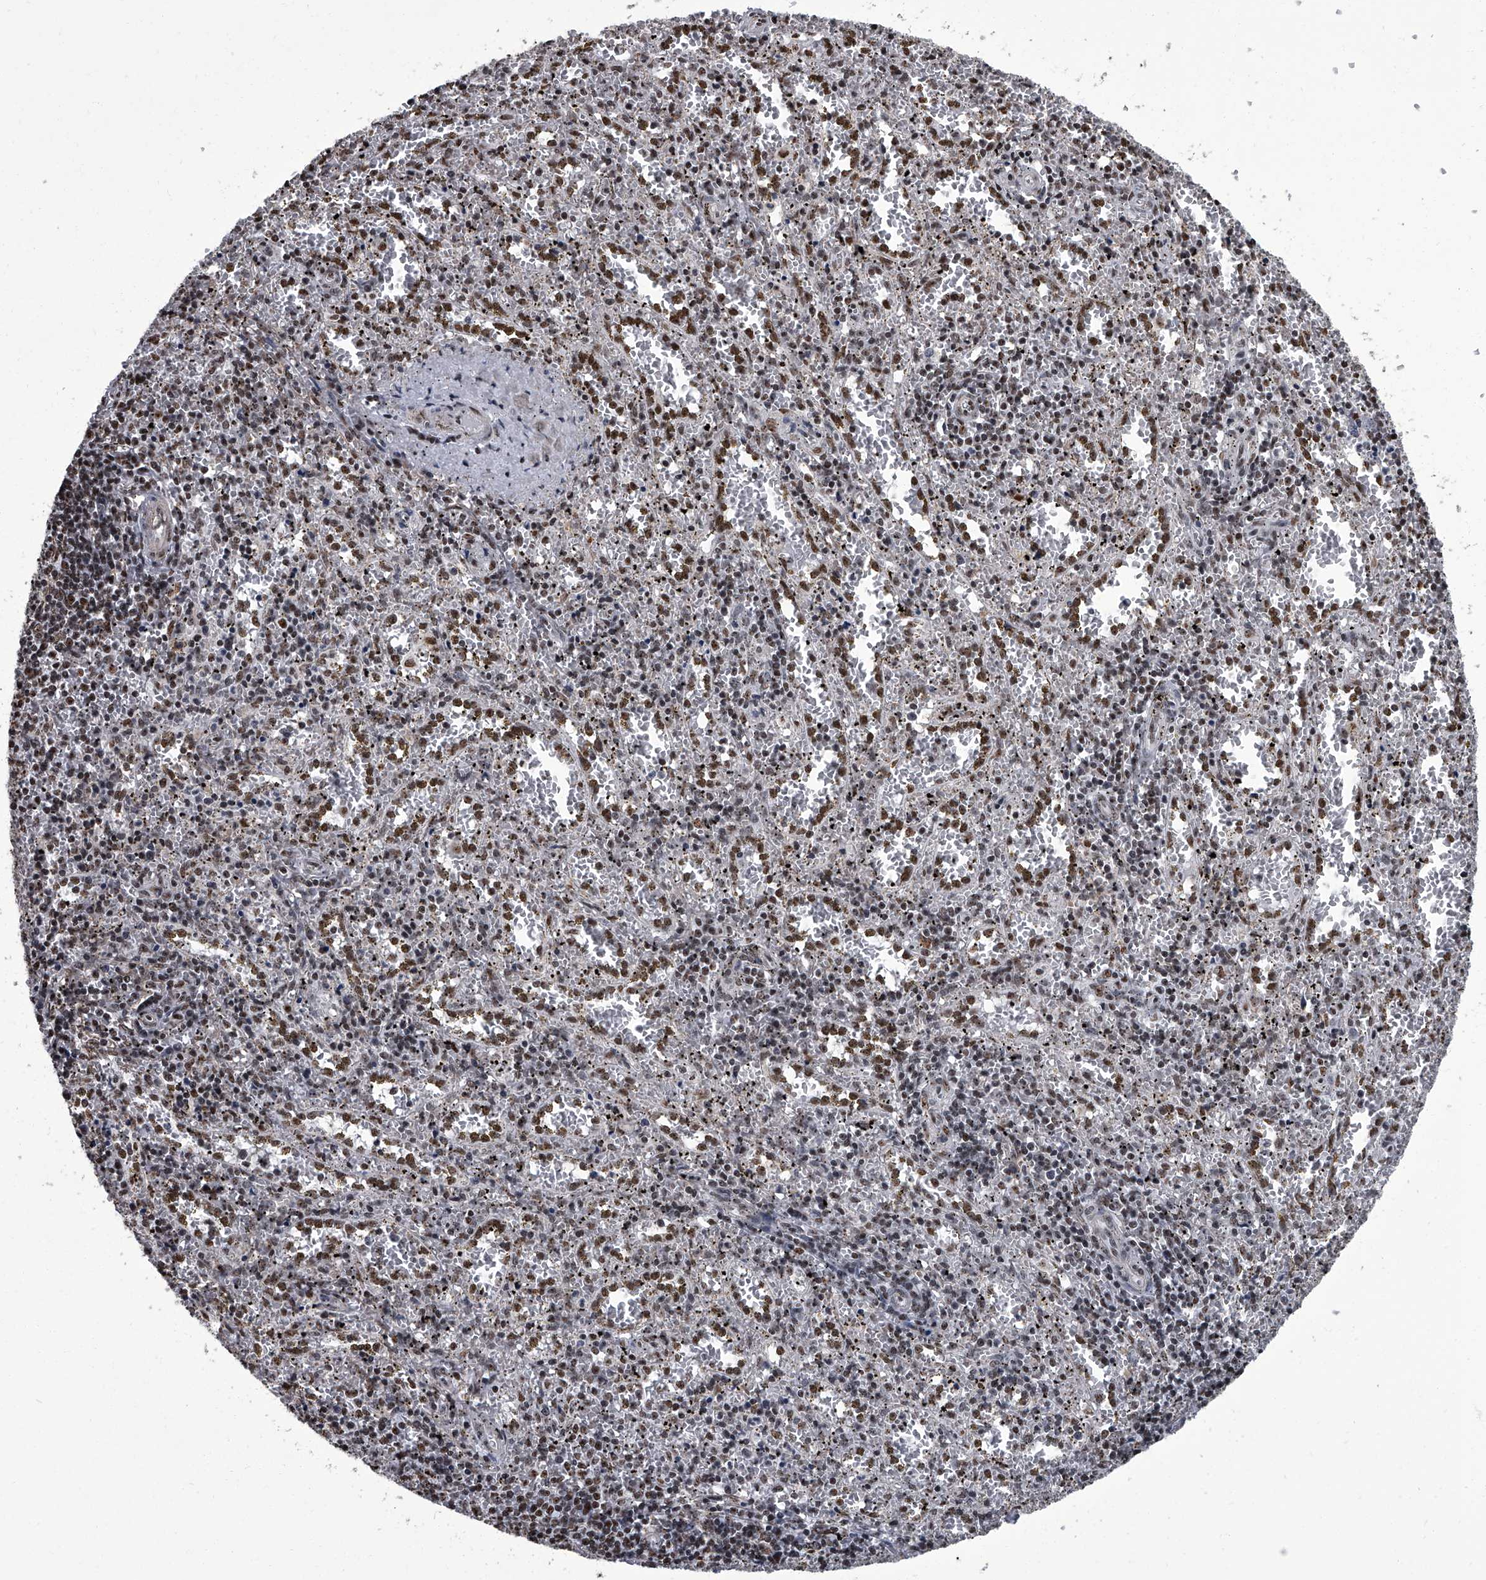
{"staining": {"intensity": "weak", "quantity": "<25%", "location": "nuclear"}, "tissue": "spleen", "cell_type": "Cells in red pulp", "image_type": "normal", "snomed": [{"axis": "morphology", "description": "Normal tissue, NOS"}, {"axis": "topography", "description": "Spleen"}], "caption": "High magnification brightfield microscopy of unremarkable spleen stained with DAB (brown) and counterstained with hematoxylin (blue): cells in red pulp show no significant staining. Brightfield microscopy of immunohistochemistry (IHC) stained with DAB (3,3'-diaminobenzidine) (brown) and hematoxylin (blue), captured at high magnification.", "gene": "ZNF518B", "patient": {"sex": "male", "age": 11}}